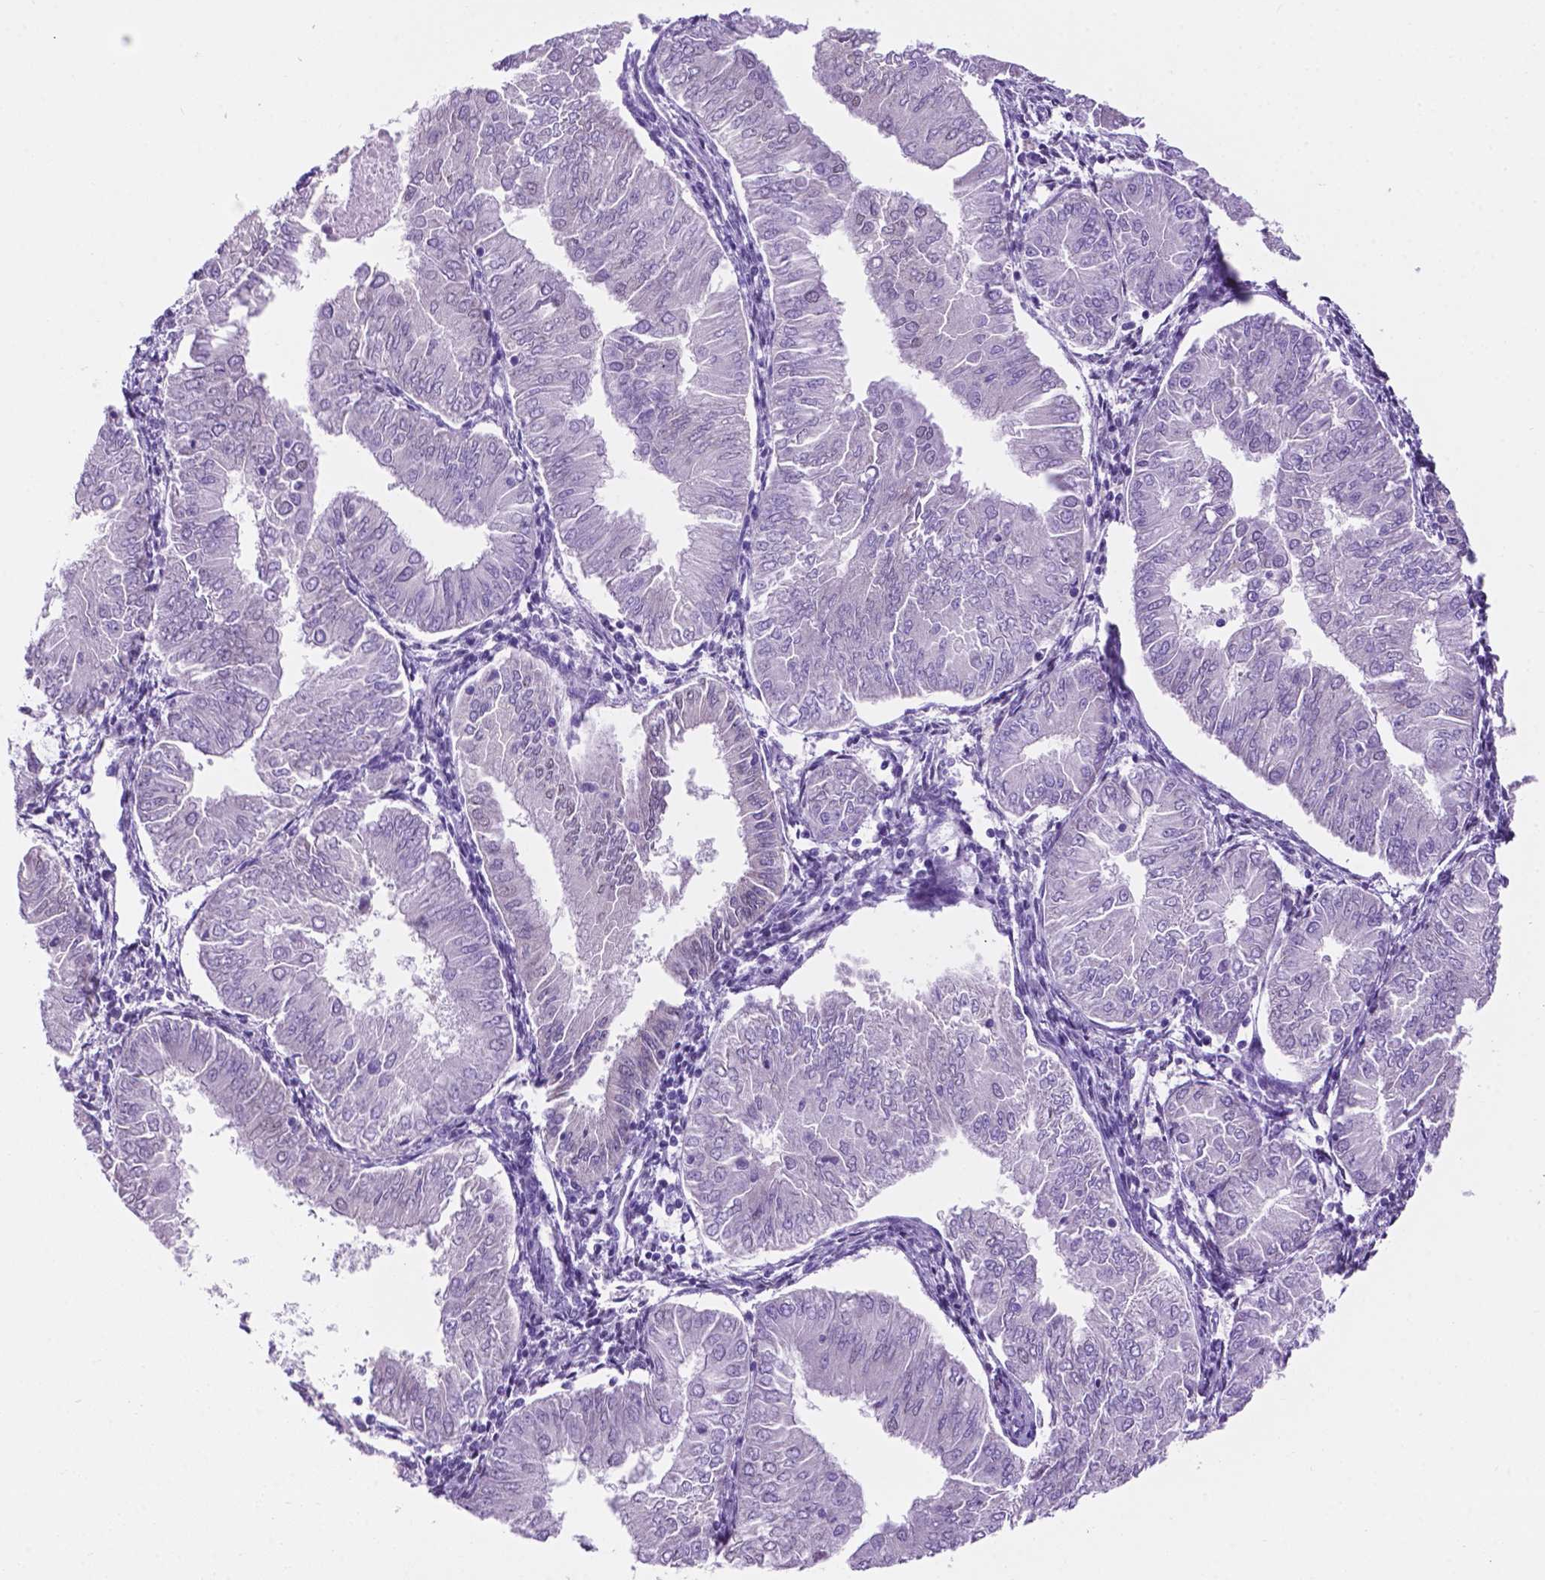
{"staining": {"intensity": "negative", "quantity": "none", "location": "none"}, "tissue": "endometrial cancer", "cell_type": "Tumor cells", "image_type": "cancer", "snomed": [{"axis": "morphology", "description": "Adenocarcinoma, NOS"}, {"axis": "topography", "description": "Endometrium"}], "caption": "Immunohistochemical staining of human endometrial cancer demonstrates no significant staining in tumor cells.", "gene": "TMEM210", "patient": {"sex": "female", "age": 53}}